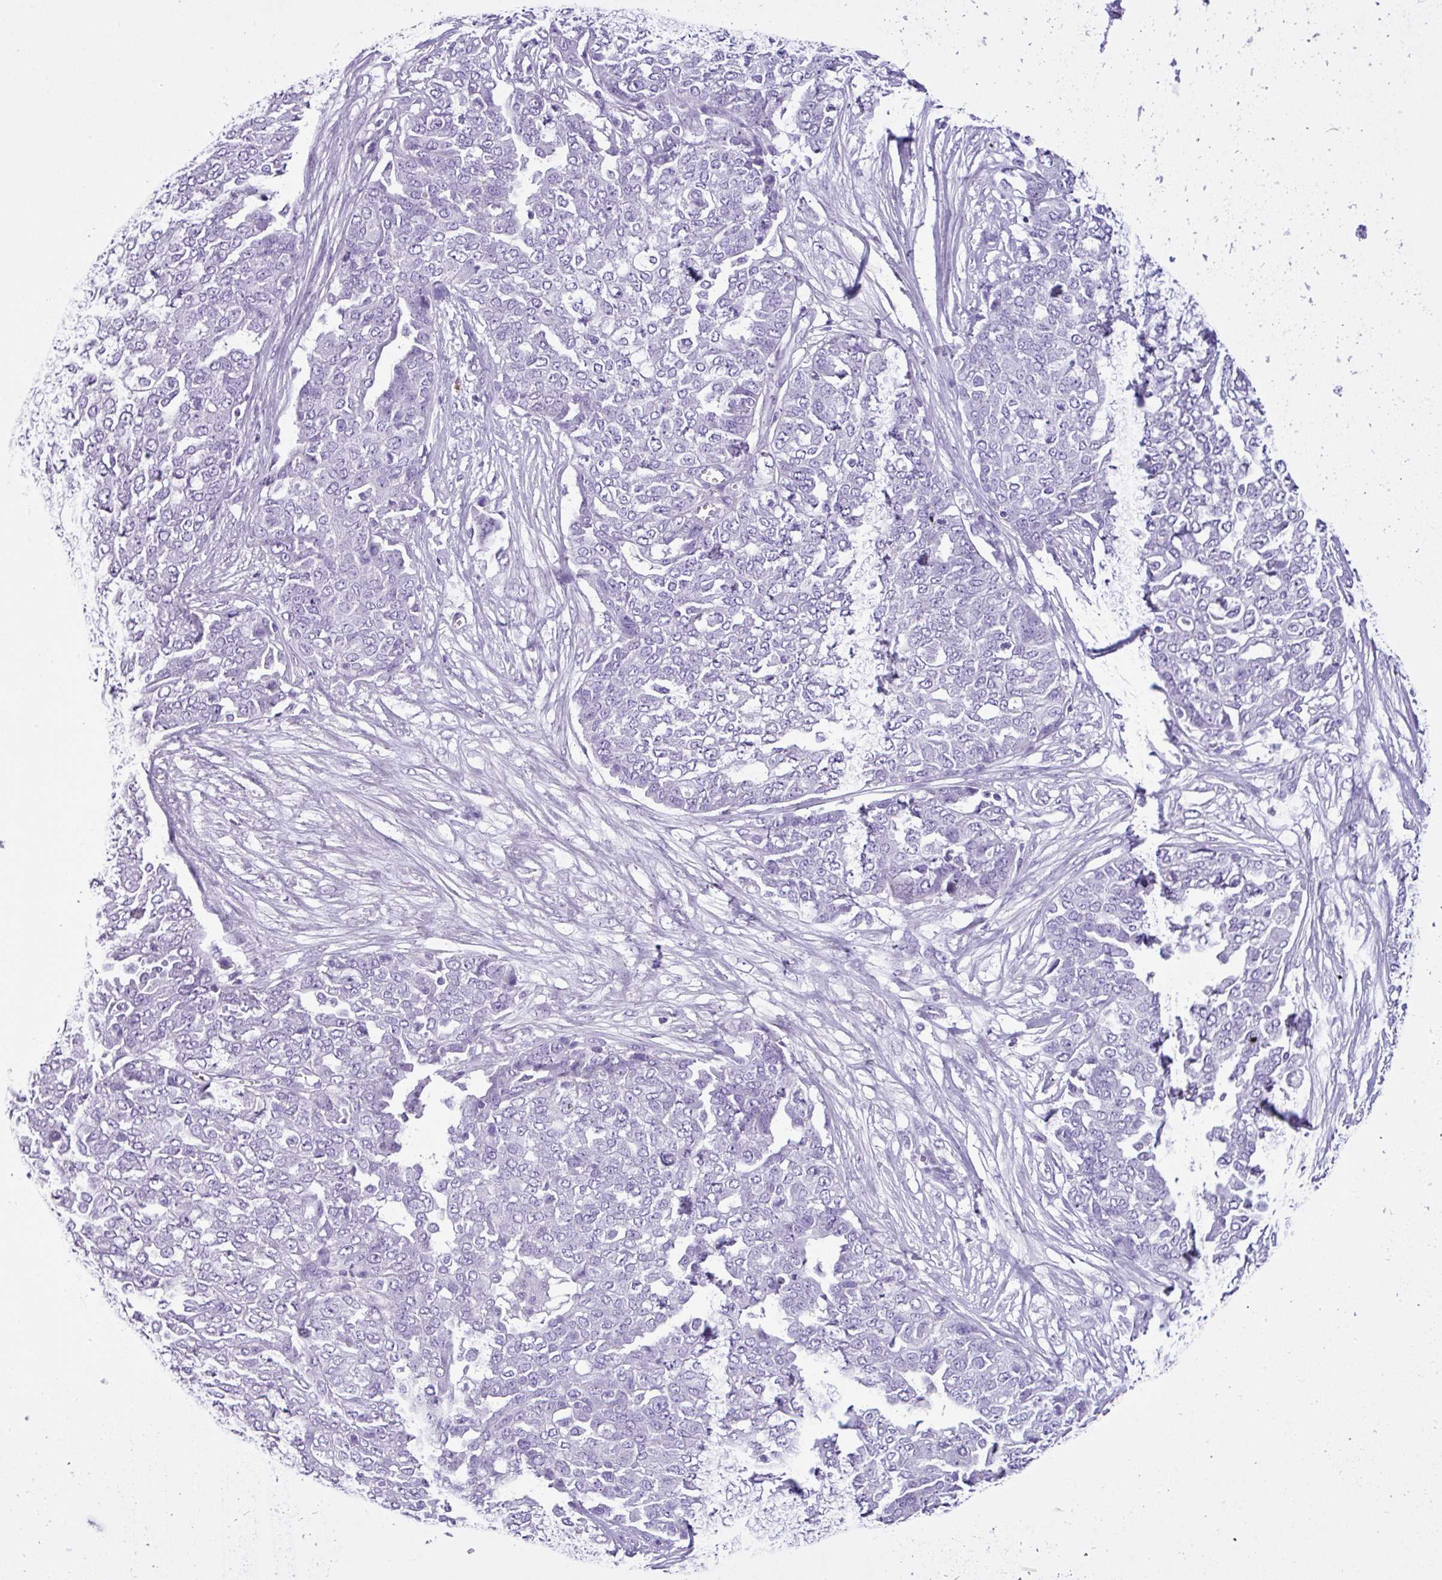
{"staining": {"intensity": "negative", "quantity": "none", "location": "none"}, "tissue": "ovarian cancer", "cell_type": "Tumor cells", "image_type": "cancer", "snomed": [{"axis": "morphology", "description": "Cystadenocarcinoma, serous, NOS"}, {"axis": "topography", "description": "Soft tissue"}, {"axis": "topography", "description": "Ovary"}], "caption": "High power microscopy histopathology image of an IHC micrograph of serous cystadenocarcinoma (ovarian), revealing no significant expression in tumor cells.", "gene": "LILRB4", "patient": {"sex": "female", "age": 57}}